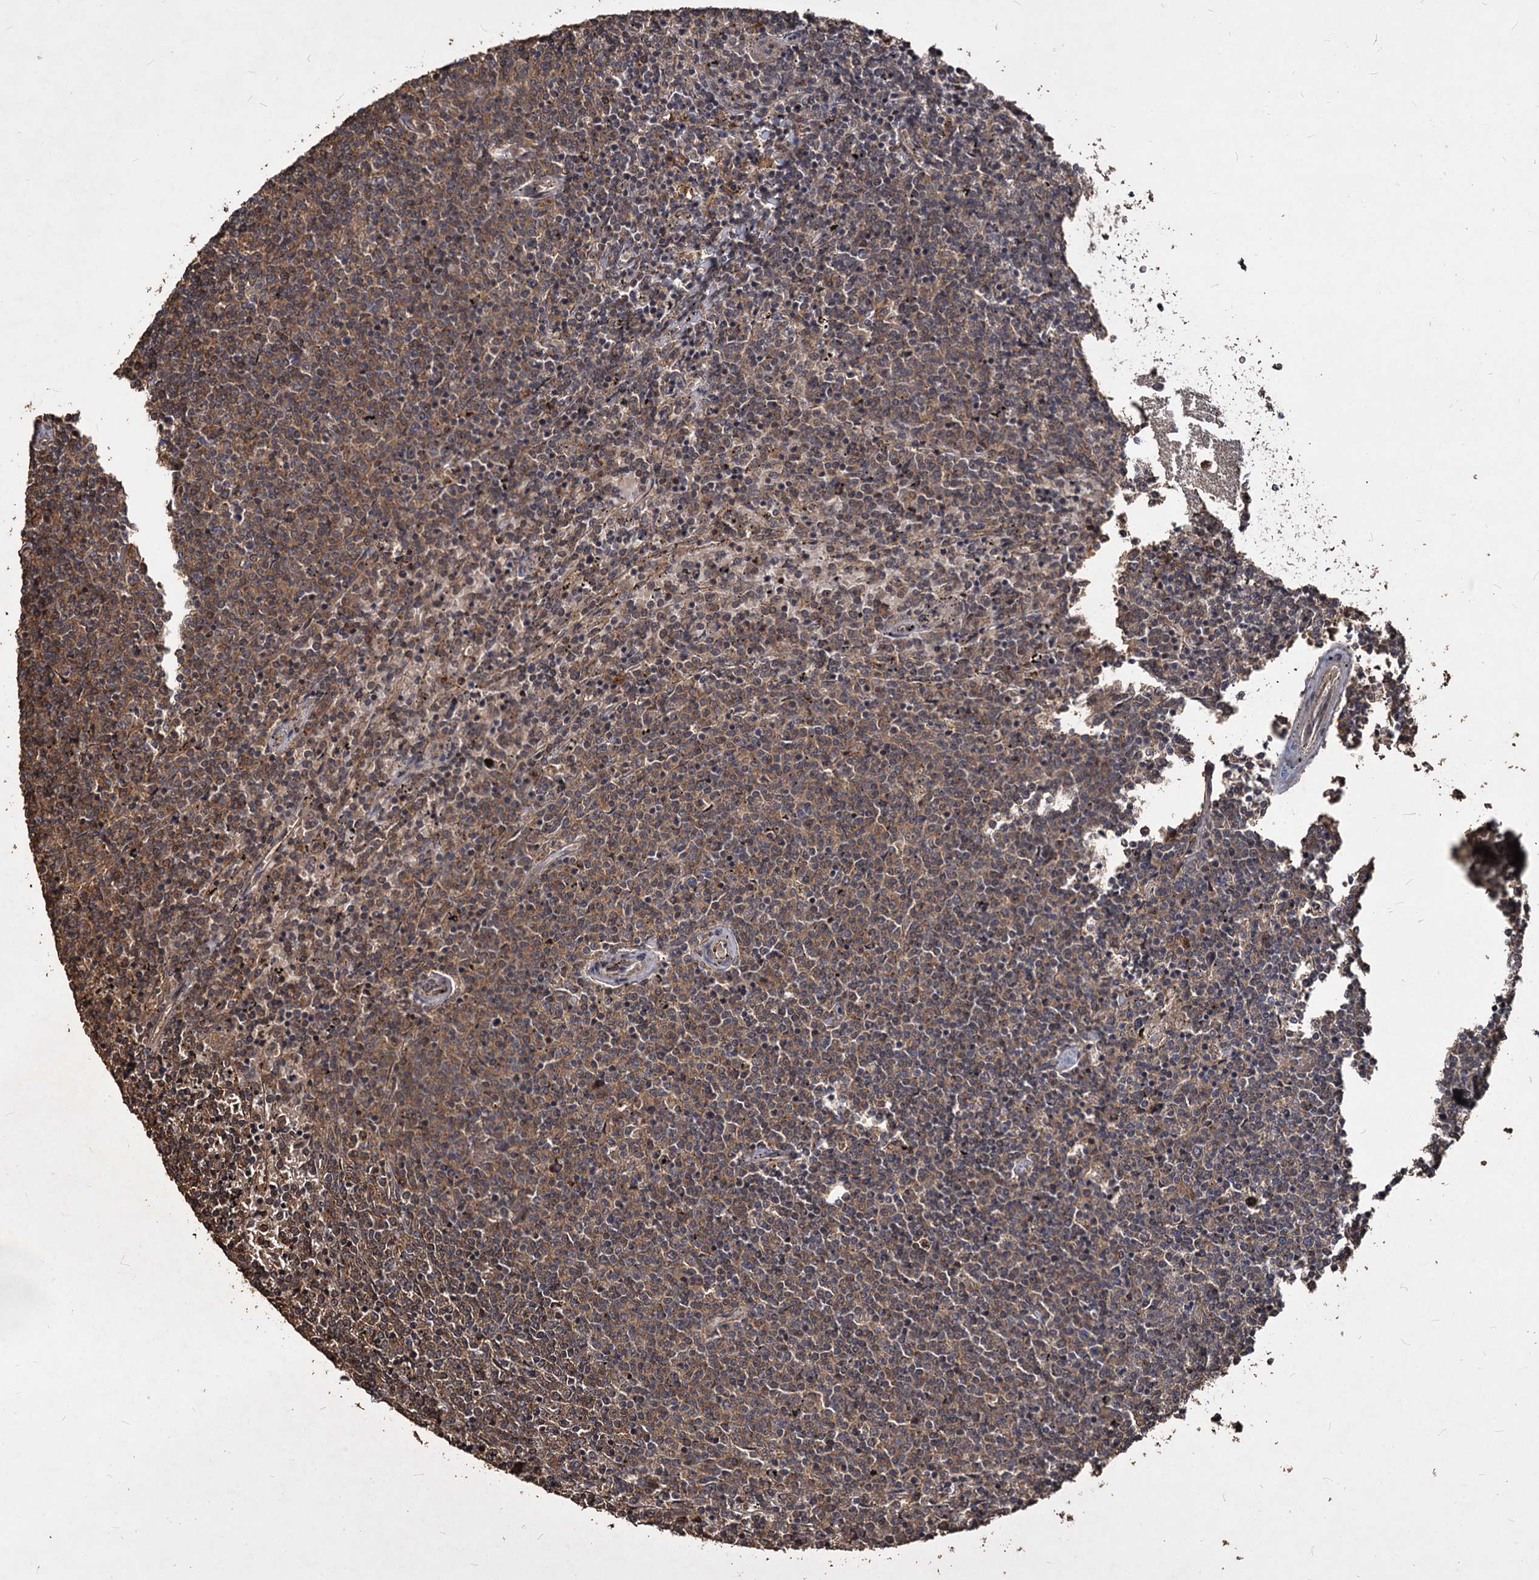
{"staining": {"intensity": "weak", "quantity": ">75%", "location": "cytoplasmic/membranous"}, "tissue": "lymphoma", "cell_type": "Tumor cells", "image_type": "cancer", "snomed": [{"axis": "morphology", "description": "Malignant lymphoma, non-Hodgkin's type, Low grade"}, {"axis": "topography", "description": "Spleen"}], "caption": "Approximately >75% of tumor cells in human lymphoma display weak cytoplasmic/membranous protein expression as visualized by brown immunohistochemical staining.", "gene": "VPS51", "patient": {"sex": "female", "age": 50}}